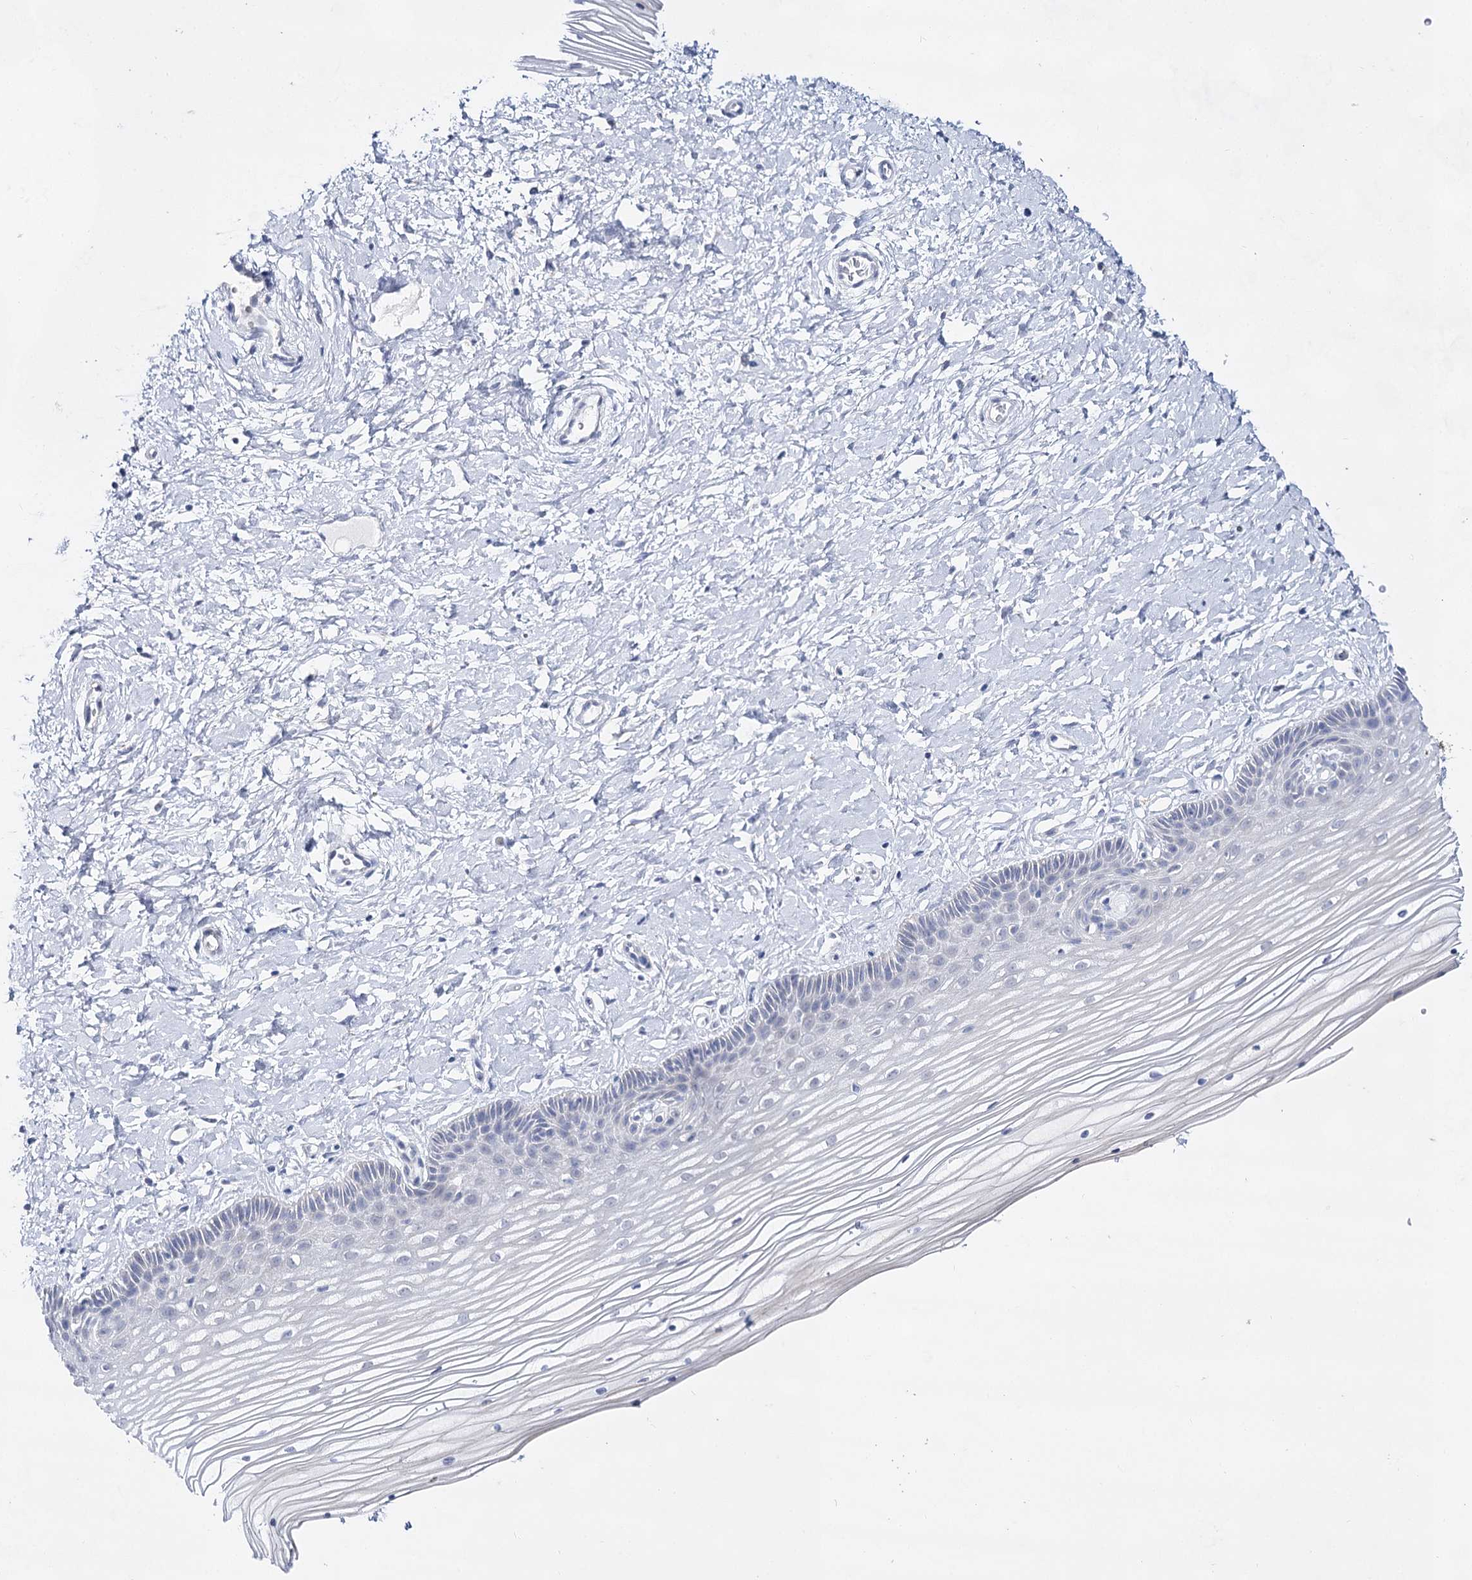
{"staining": {"intensity": "negative", "quantity": "none", "location": "none"}, "tissue": "vagina", "cell_type": "Squamous epithelial cells", "image_type": "normal", "snomed": [{"axis": "morphology", "description": "Normal tissue, NOS"}, {"axis": "topography", "description": "Vagina"}, {"axis": "topography", "description": "Cervix"}], "caption": "DAB (3,3'-diaminobenzidine) immunohistochemical staining of normal human vagina demonstrates no significant expression in squamous epithelial cells.", "gene": "BPHL", "patient": {"sex": "female", "age": 40}}